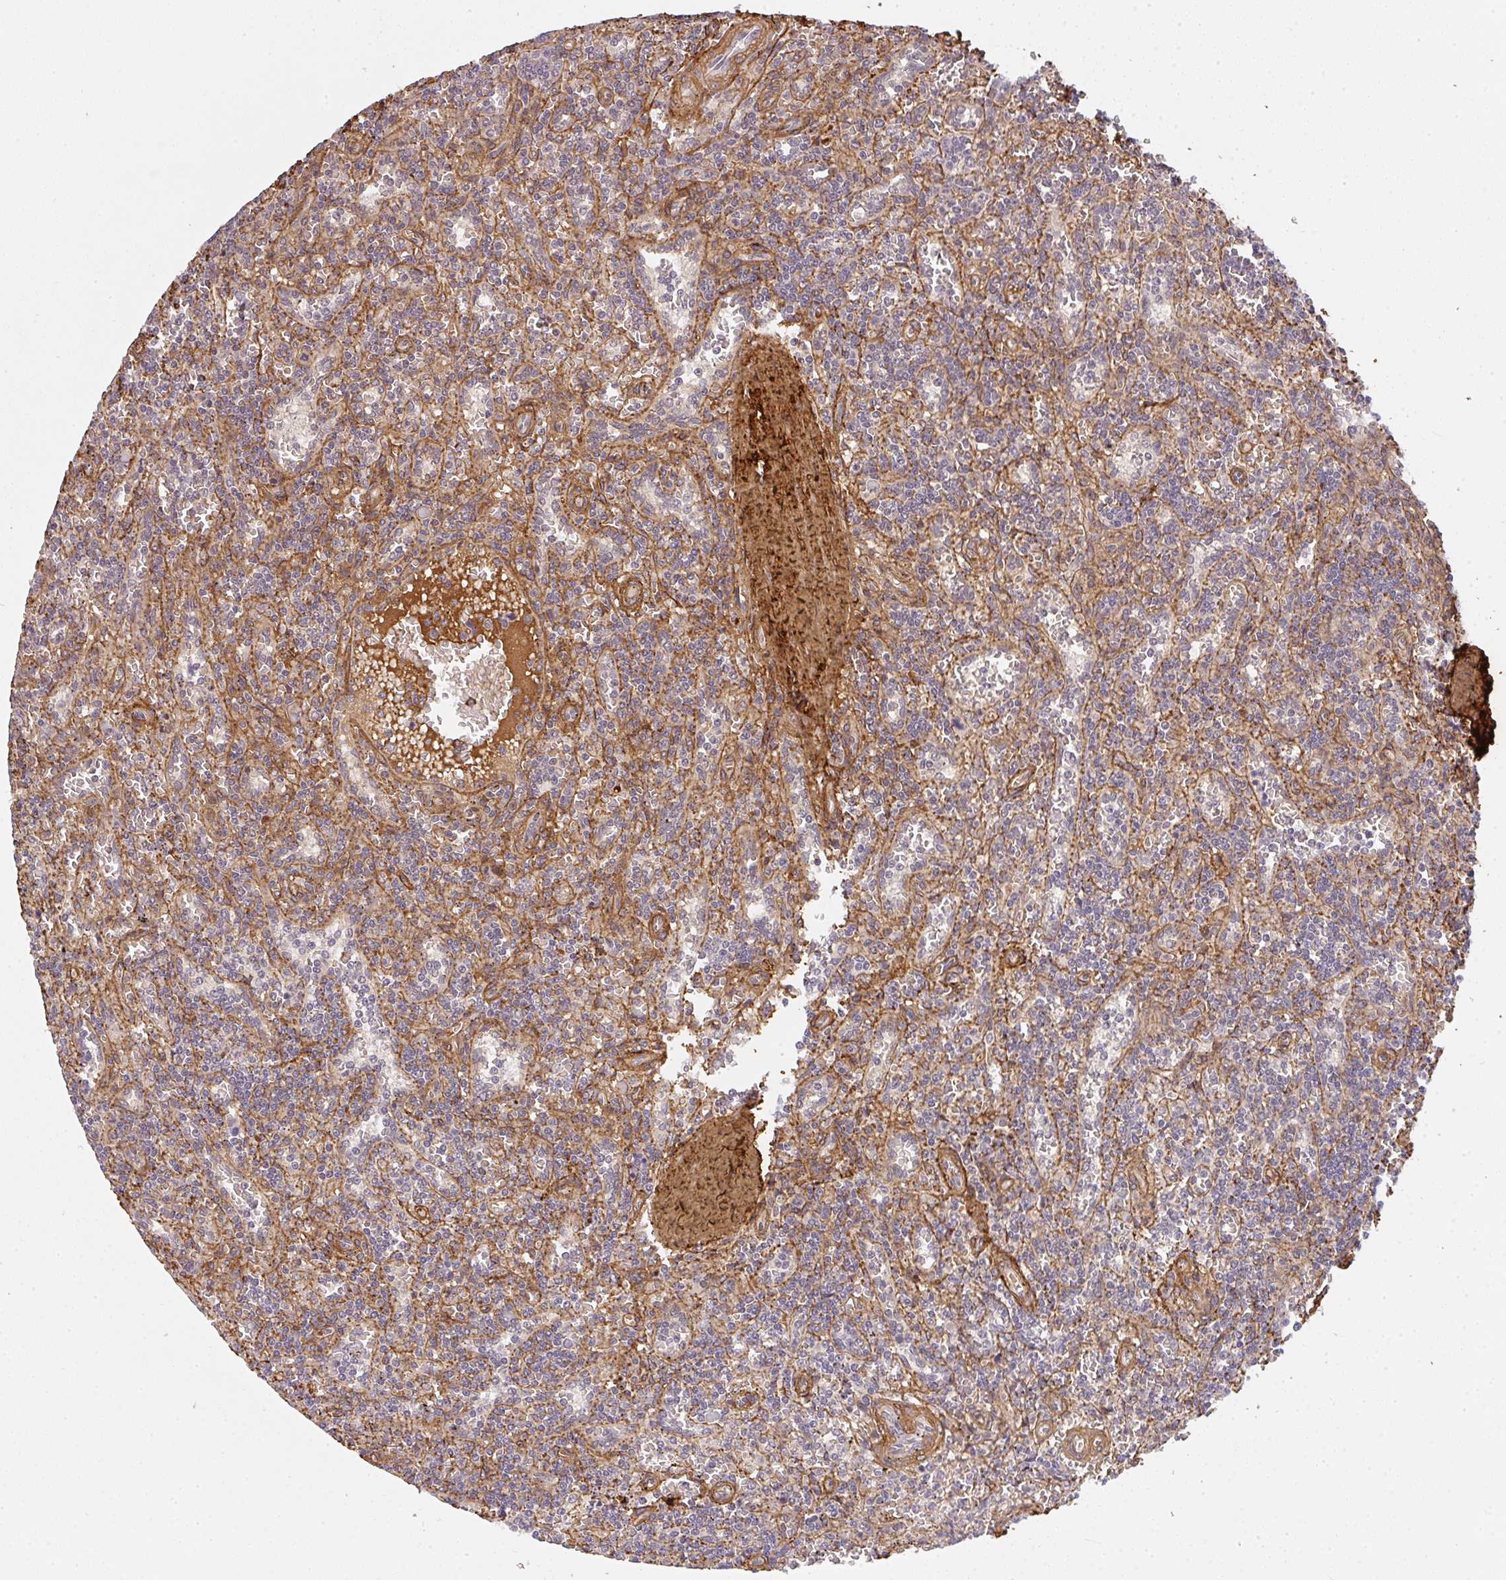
{"staining": {"intensity": "negative", "quantity": "none", "location": "none"}, "tissue": "lymphoma", "cell_type": "Tumor cells", "image_type": "cancer", "snomed": [{"axis": "morphology", "description": "Malignant lymphoma, non-Hodgkin's type, Low grade"}, {"axis": "topography", "description": "Spleen"}], "caption": "Malignant lymphoma, non-Hodgkin's type (low-grade) was stained to show a protein in brown. There is no significant expression in tumor cells.", "gene": "COL3A1", "patient": {"sex": "male", "age": 73}}